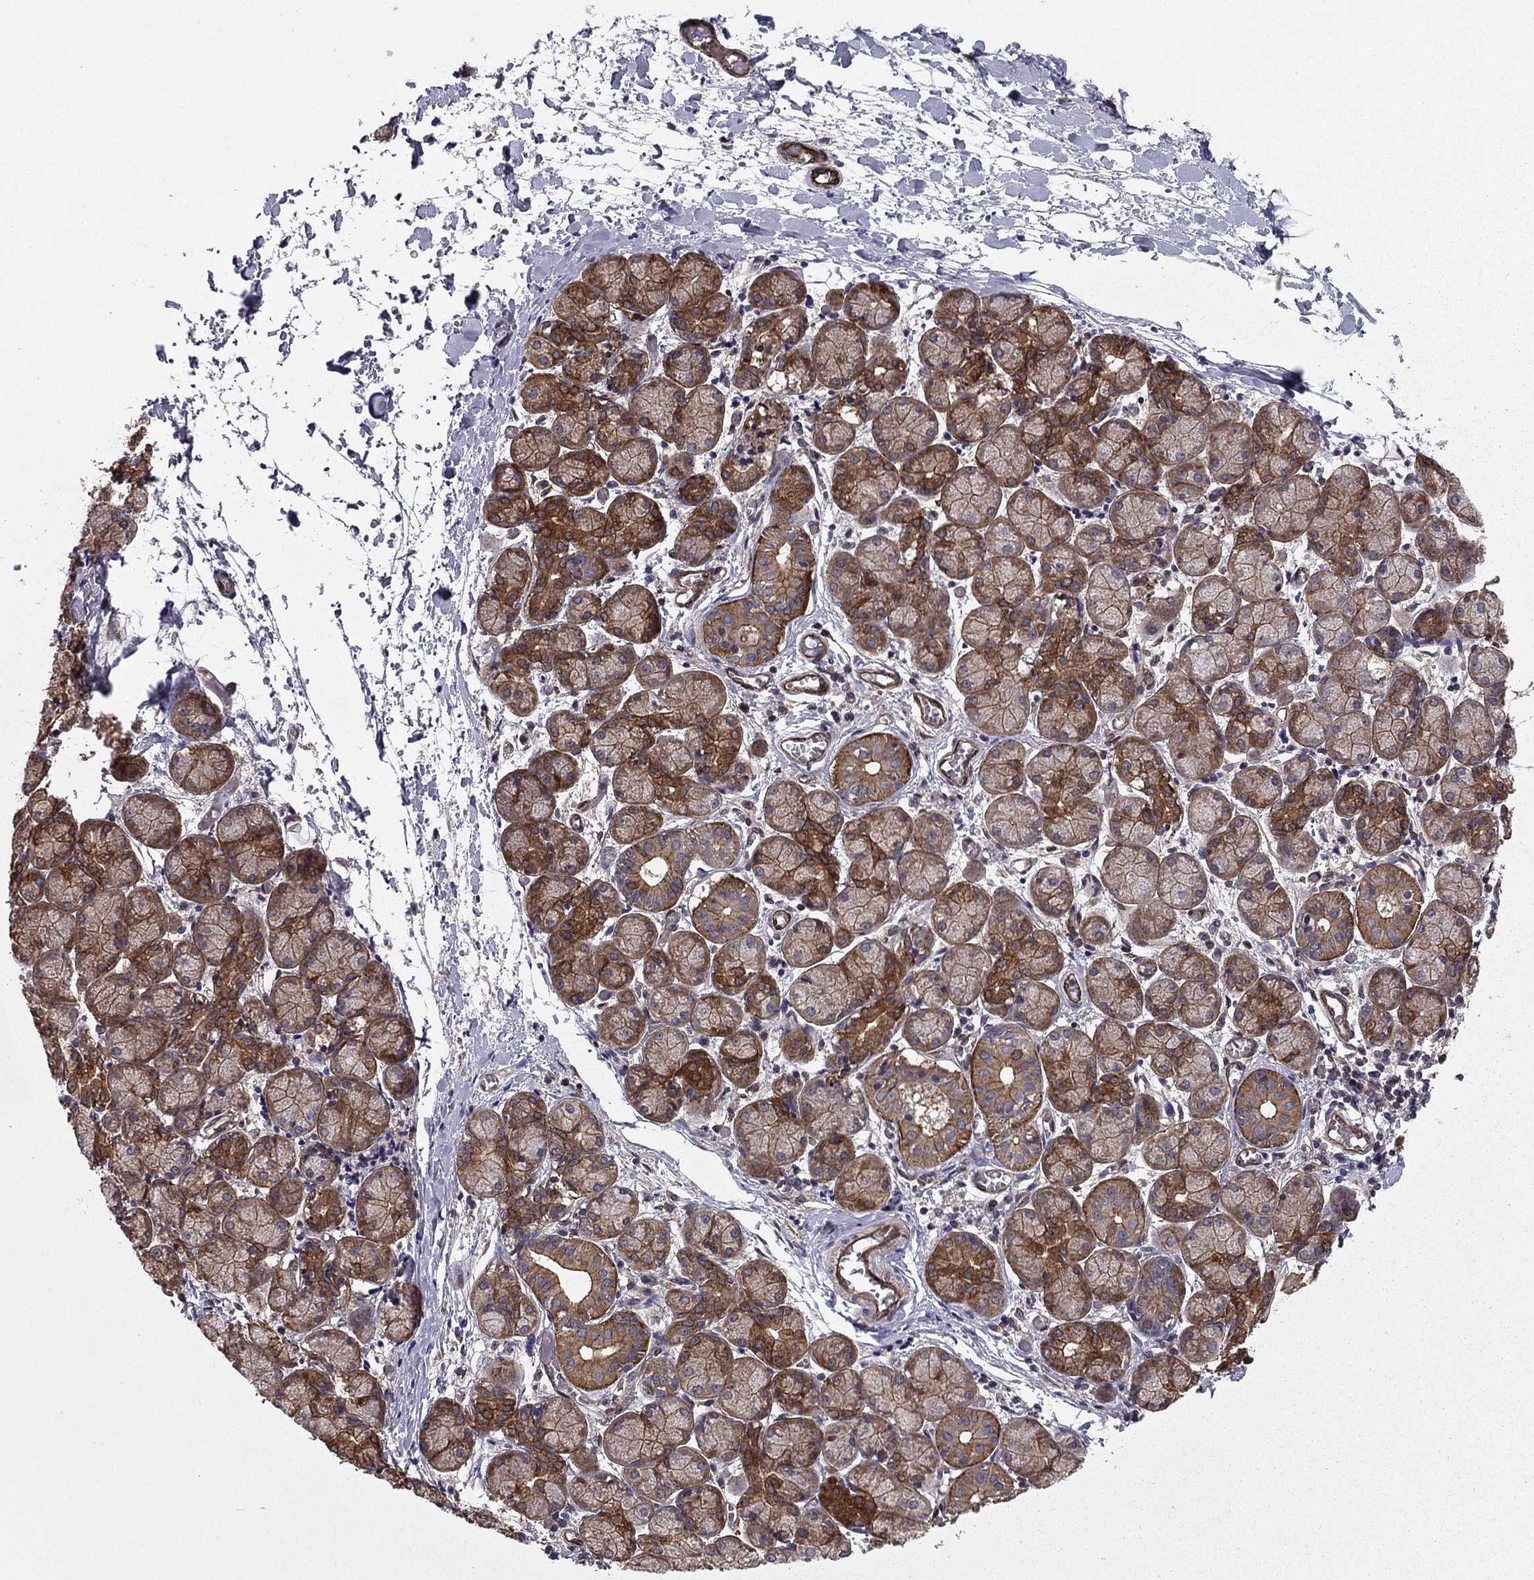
{"staining": {"intensity": "strong", "quantity": "25%-75%", "location": "cytoplasmic/membranous"}, "tissue": "salivary gland", "cell_type": "Glandular cells", "image_type": "normal", "snomed": [{"axis": "morphology", "description": "Normal tissue, NOS"}, {"axis": "topography", "description": "Salivary gland"}, {"axis": "topography", "description": "Peripheral nerve tissue"}], "caption": "Human salivary gland stained for a protein (brown) shows strong cytoplasmic/membranous positive expression in approximately 25%-75% of glandular cells.", "gene": "SHMT1", "patient": {"sex": "female", "age": 24}}